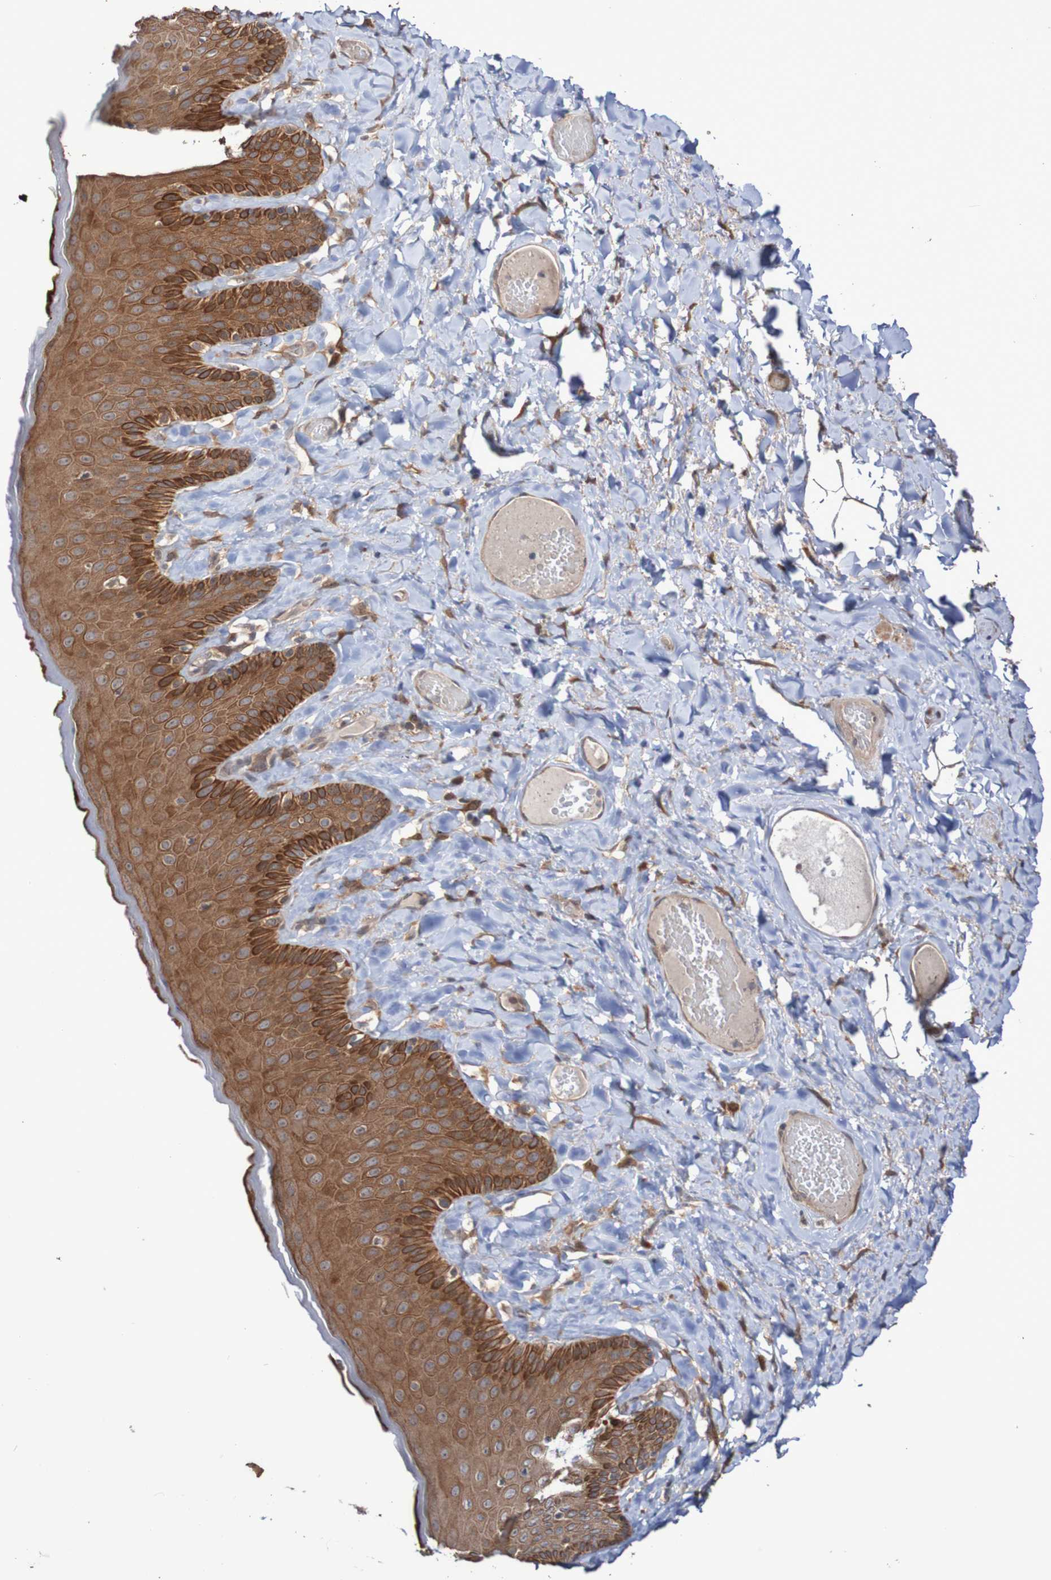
{"staining": {"intensity": "strong", "quantity": ">75%", "location": "cytoplasmic/membranous"}, "tissue": "skin", "cell_type": "Epidermal cells", "image_type": "normal", "snomed": [{"axis": "morphology", "description": "Normal tissue, NOS"}, {"axis": "topography", "description": "Anal"}], "caption": "Immunohistochemical staining of benign skin reveals strong cytoplasmic/membranous protein staining in approximately >75% of epidermal cells. (brown staining indicates protein expression, while blue staining denotes nuclei).", "gene": "PHPT1", "patient": {"sex": "male", "age": 69}}